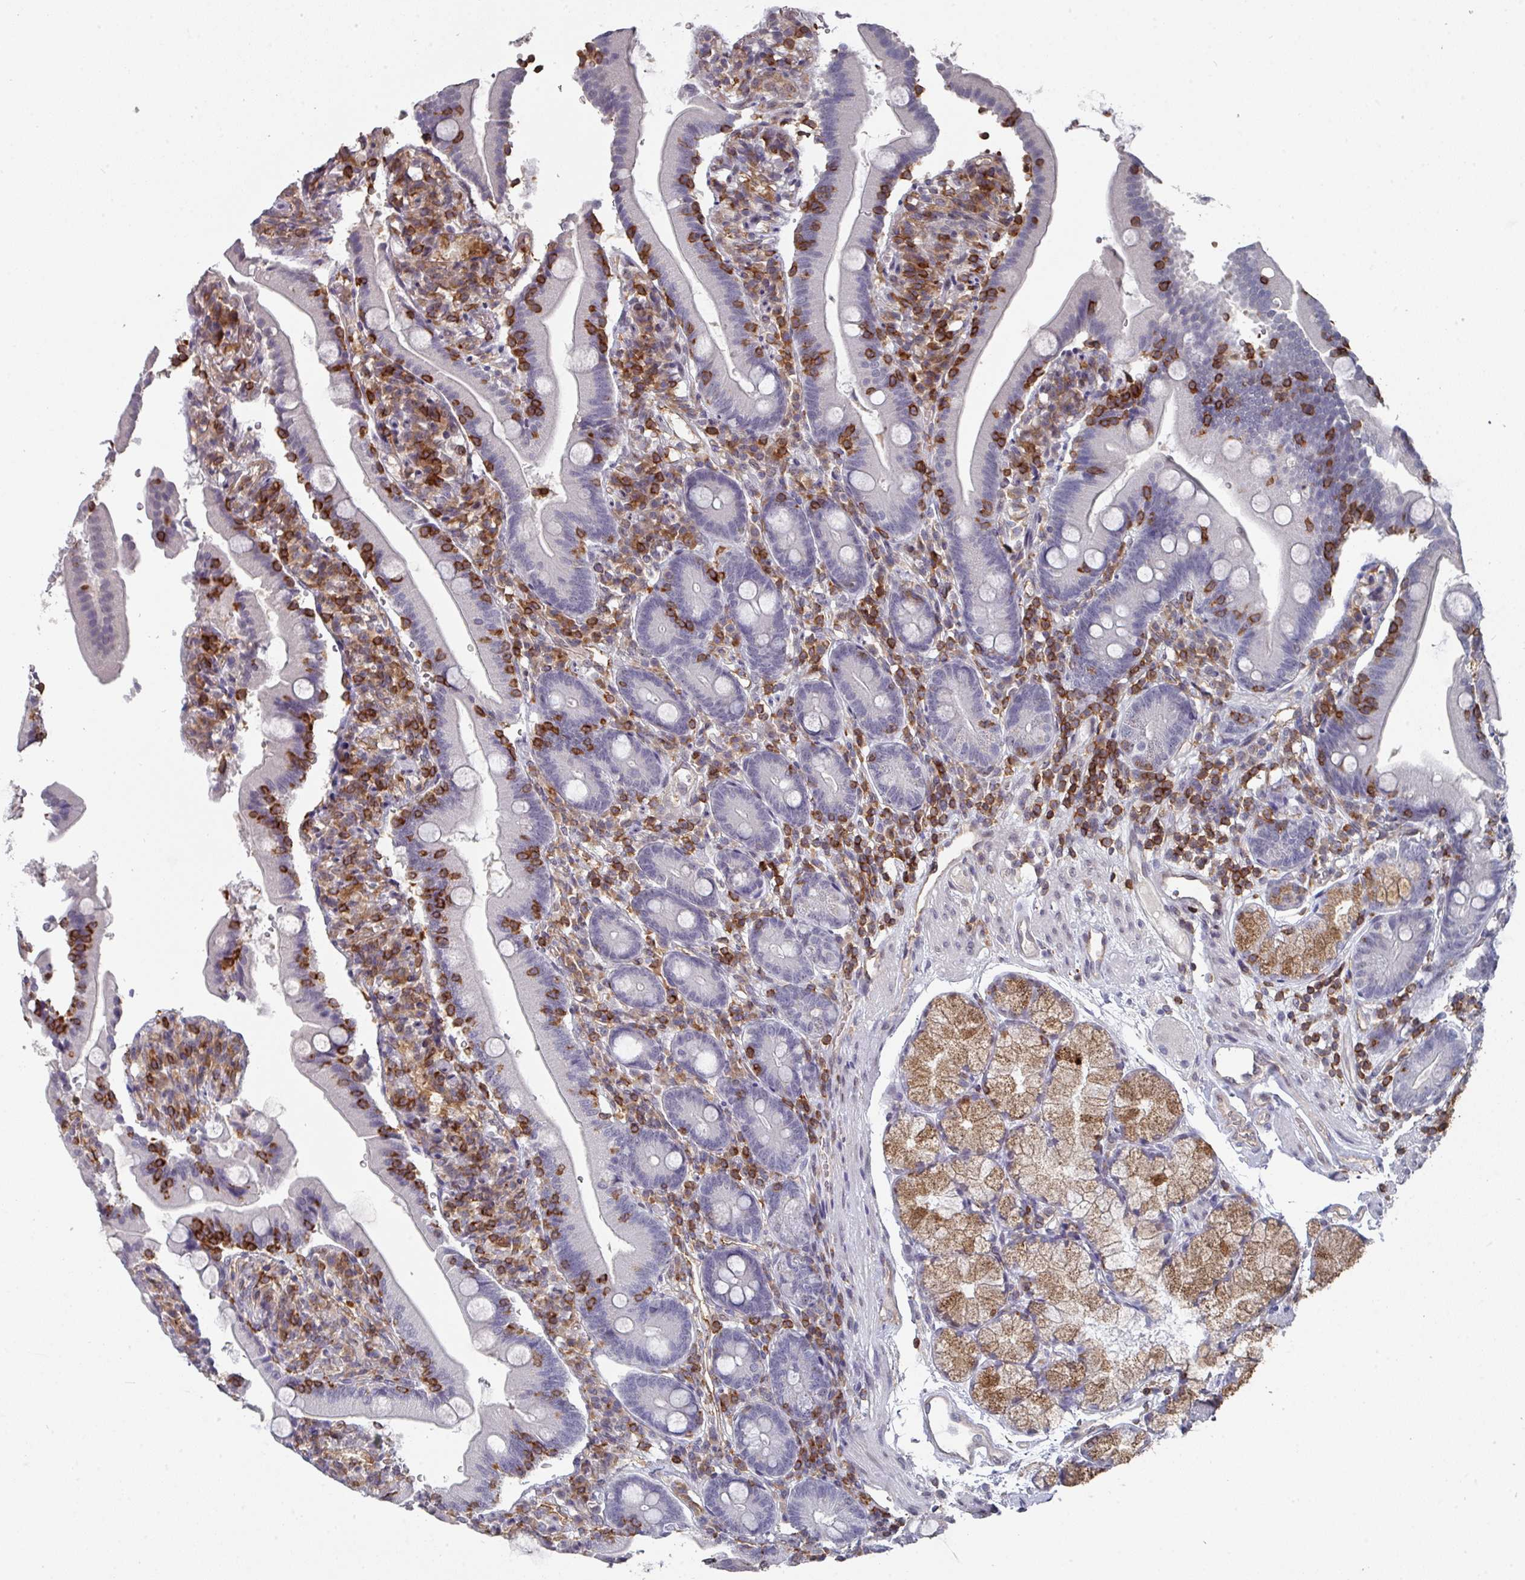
{"staining": {"intensity": "negative", "quantity": "none", "location": "none"}, "tissue": "duodenum", "cell_type": "Glandular cells", "image_type": "normal", "snomed": [{"axis": "morphology", "description": "Normal tissue, NOS"}, {"axis": "topography", "description": "Duodenum"}], "caption": "This is an immunohistochemistry photomicrograph of benign human duodenum. There is no expression in glandular cells.", "gene": "RASAL3", "patient": {"sex": "female", "age": 67}}